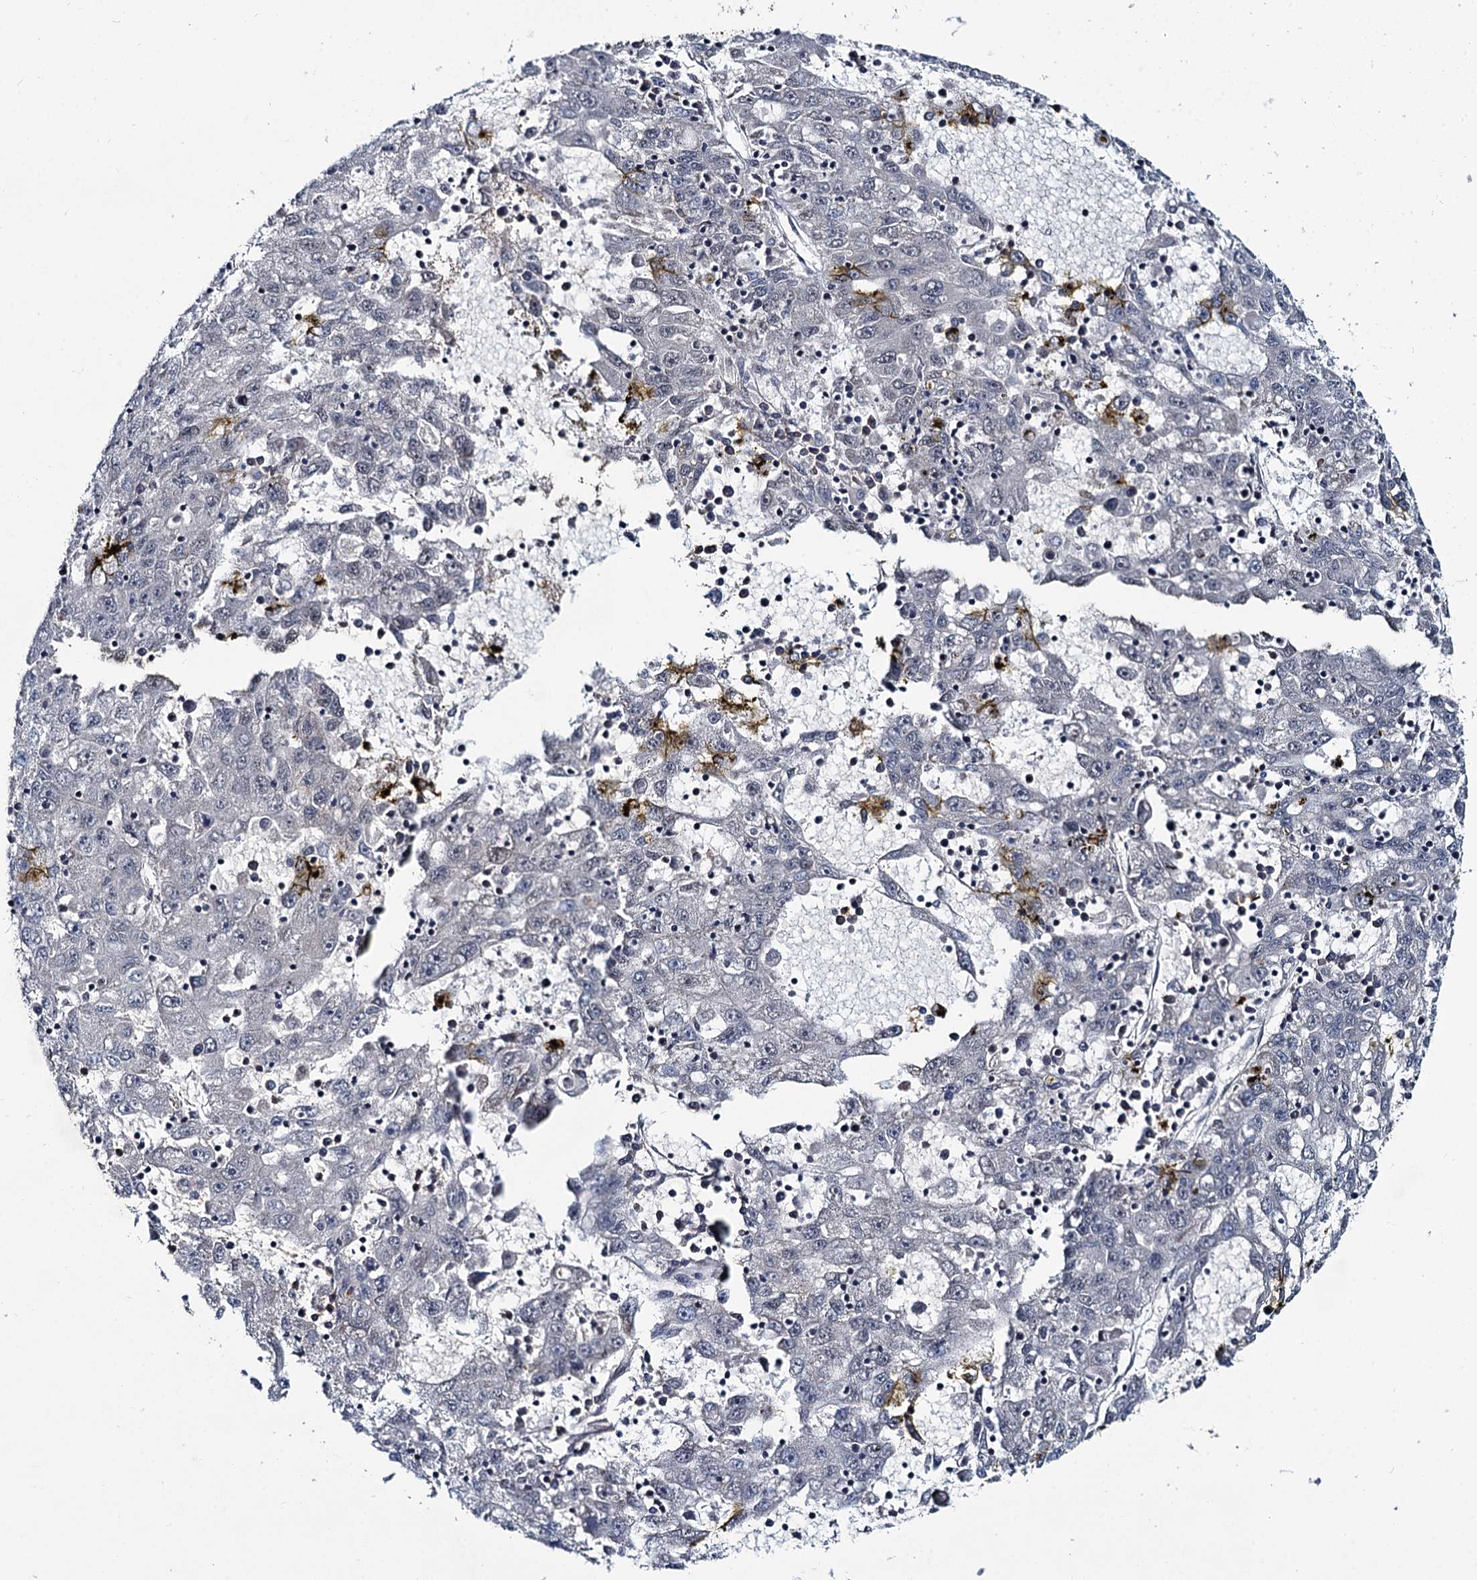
{"staining": {"intensity": "negative", "quantity": "none", "location": "none"}, "tissue": "liver cancer", "cell_type": "Tumor cells", "image_type": "cancer", "snomed": [{"axis": "morphology", "description": "Carcinoma, Hepatocellular, NOS"}, {"axis": "topography", "description": "Liver"}], "caption": "The IHC photomicrograph has no significant positivity in tumor cells of liver cancer tissue.", "gene": "SVIP", "patient": {"sex": "male", "age": 49}}